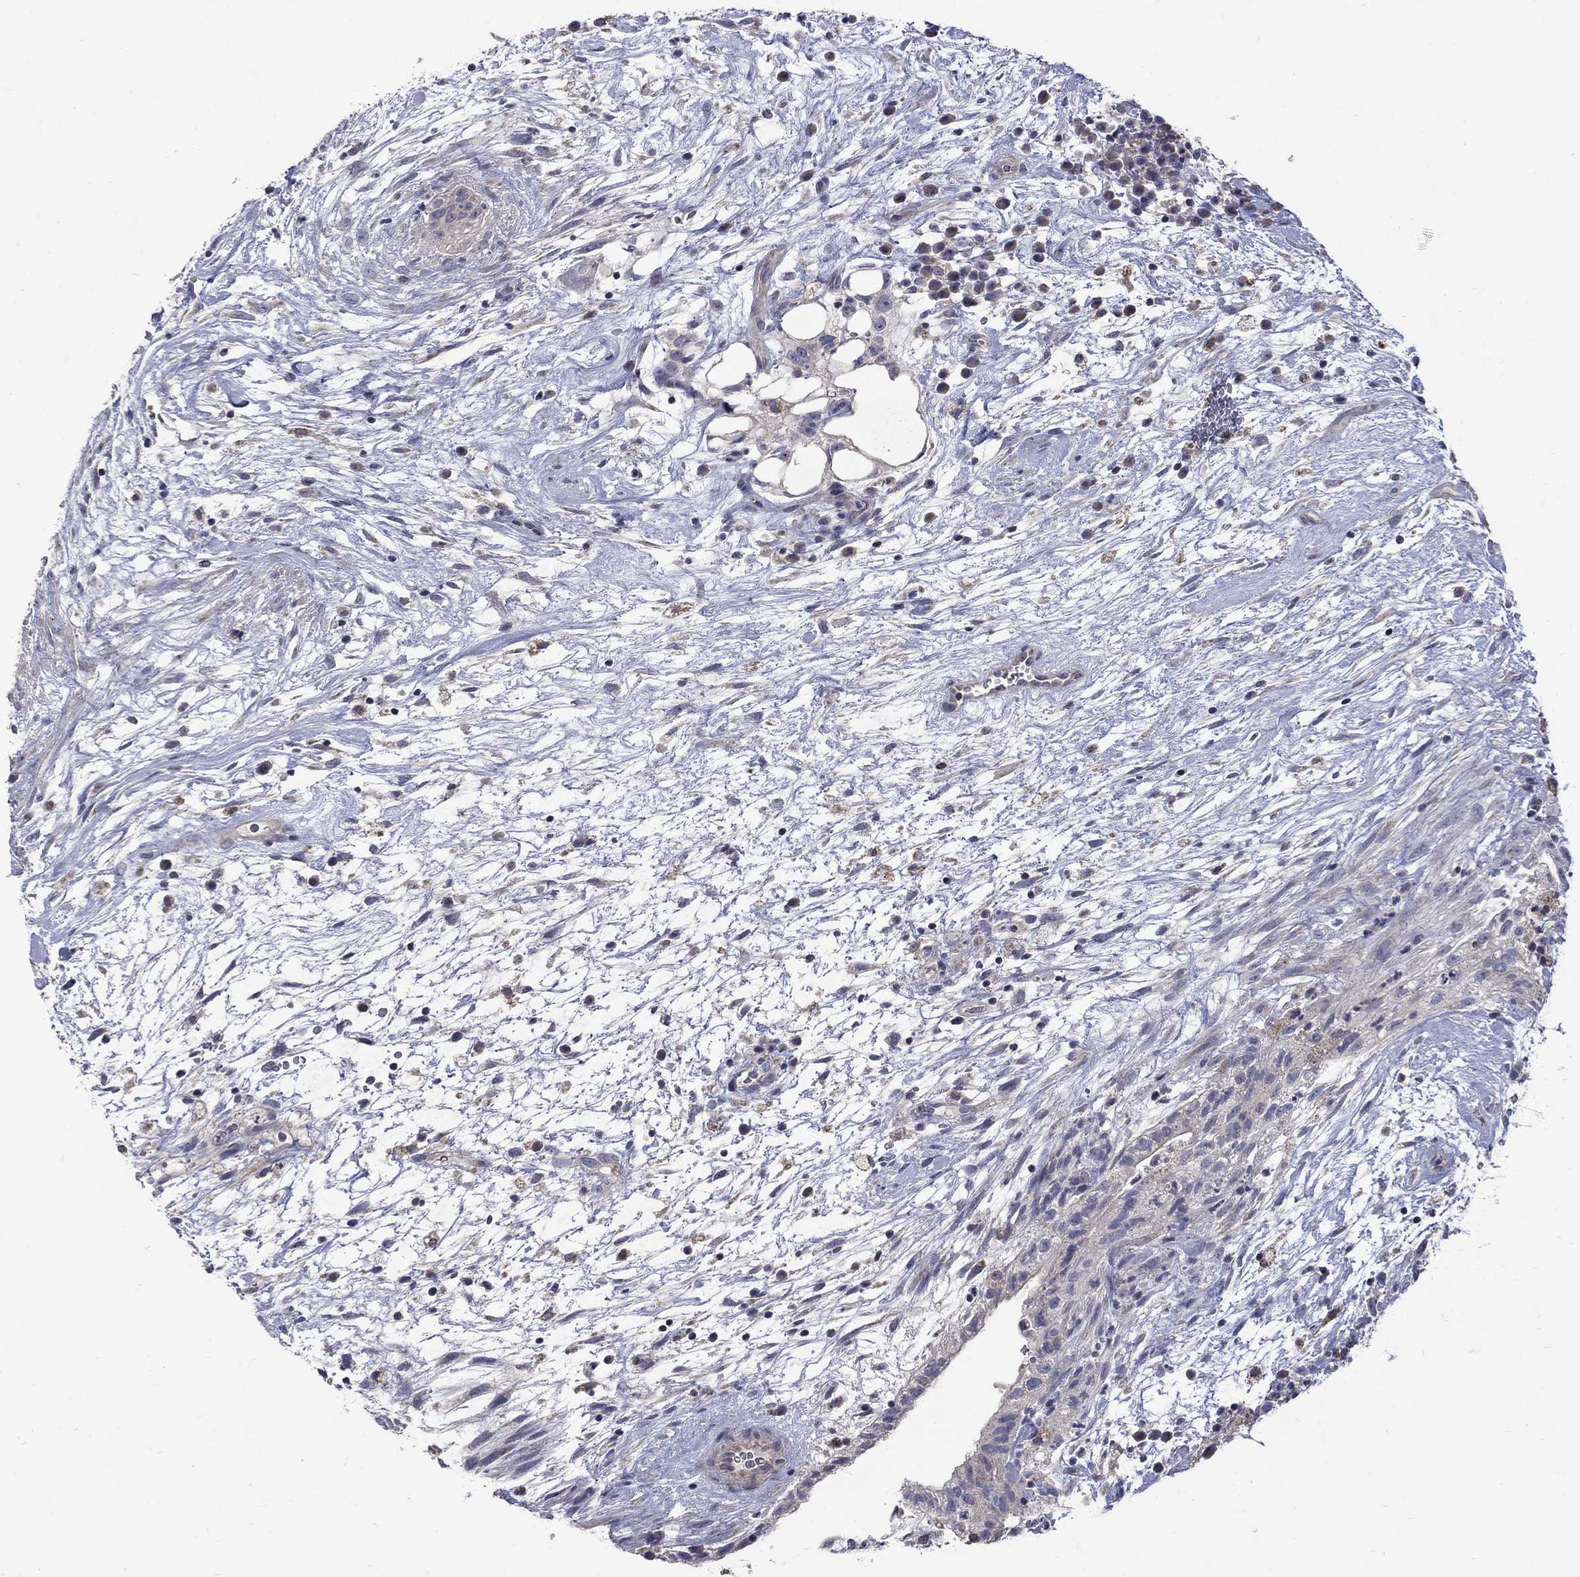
{"staining": {"intensity": "weak", "quantity": "<25%", "location": "cytoplasmic/membranous"}, "tissue": "testis cancer", "cell_type": "Tumor cells", "image_type": "cancer", "snomed": [{"axis": "morphology", "description": "Normal tissue, NOS"}, {"axis": "morphology", "description": "Carcinoma, Embryonal, NOS"}, {"axis": "topography", "description": "Testis"}], "caption": "A high-resolution histopathology image shows IHC staining of testis embryonal carcinoma, which shows no significant expression in tumor cells. (DAB immunohistochemistry (IHC) visualized using brightfield microscopy, high magnification).", "gene": "SH2B1", "patient": {"sex": "male", "age": 32}}